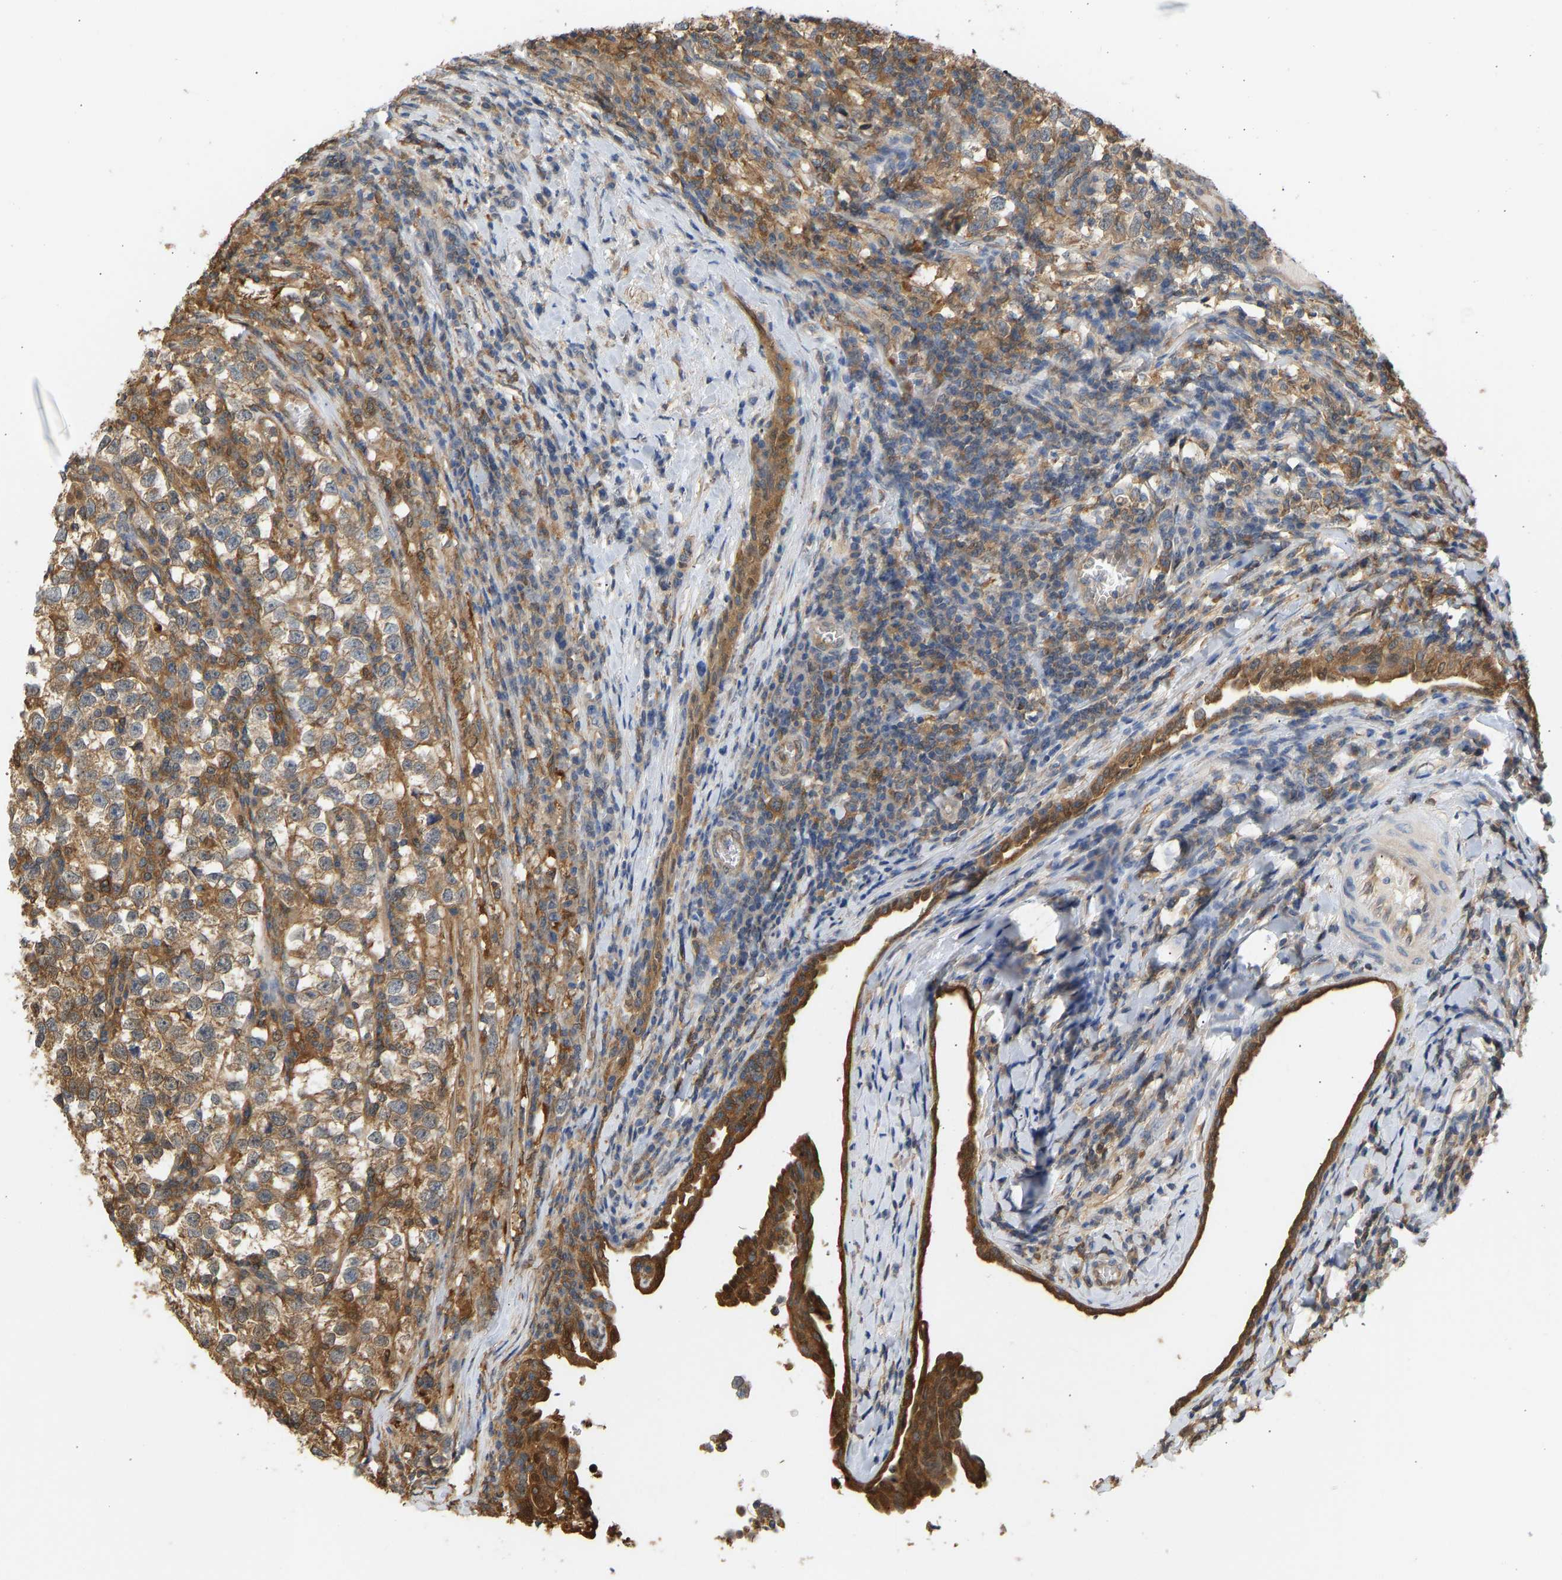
{"staining": {"intensity": "moderate", "quantity": ">75%", "location": "cytoplasmic/membranous"}, "tissue": "testis cancer", "cell_type": "Tumor cells", "image_type": "cancer", "snomed": [{"axis": "morphology", "description": "Normal tissue, NOS"}, {"axis": "morphology", "description": "Seminoma, NOS"}, {"axis": "topography", "description": "Testis"}], "caption": "Testis cancer stained for a protein (brown) displays moderate cytoplasmic/membranous positive expression in about >75% of tumor cells.", "gene": "ENO1", "patient": {"sex": "male", "age": 43}}